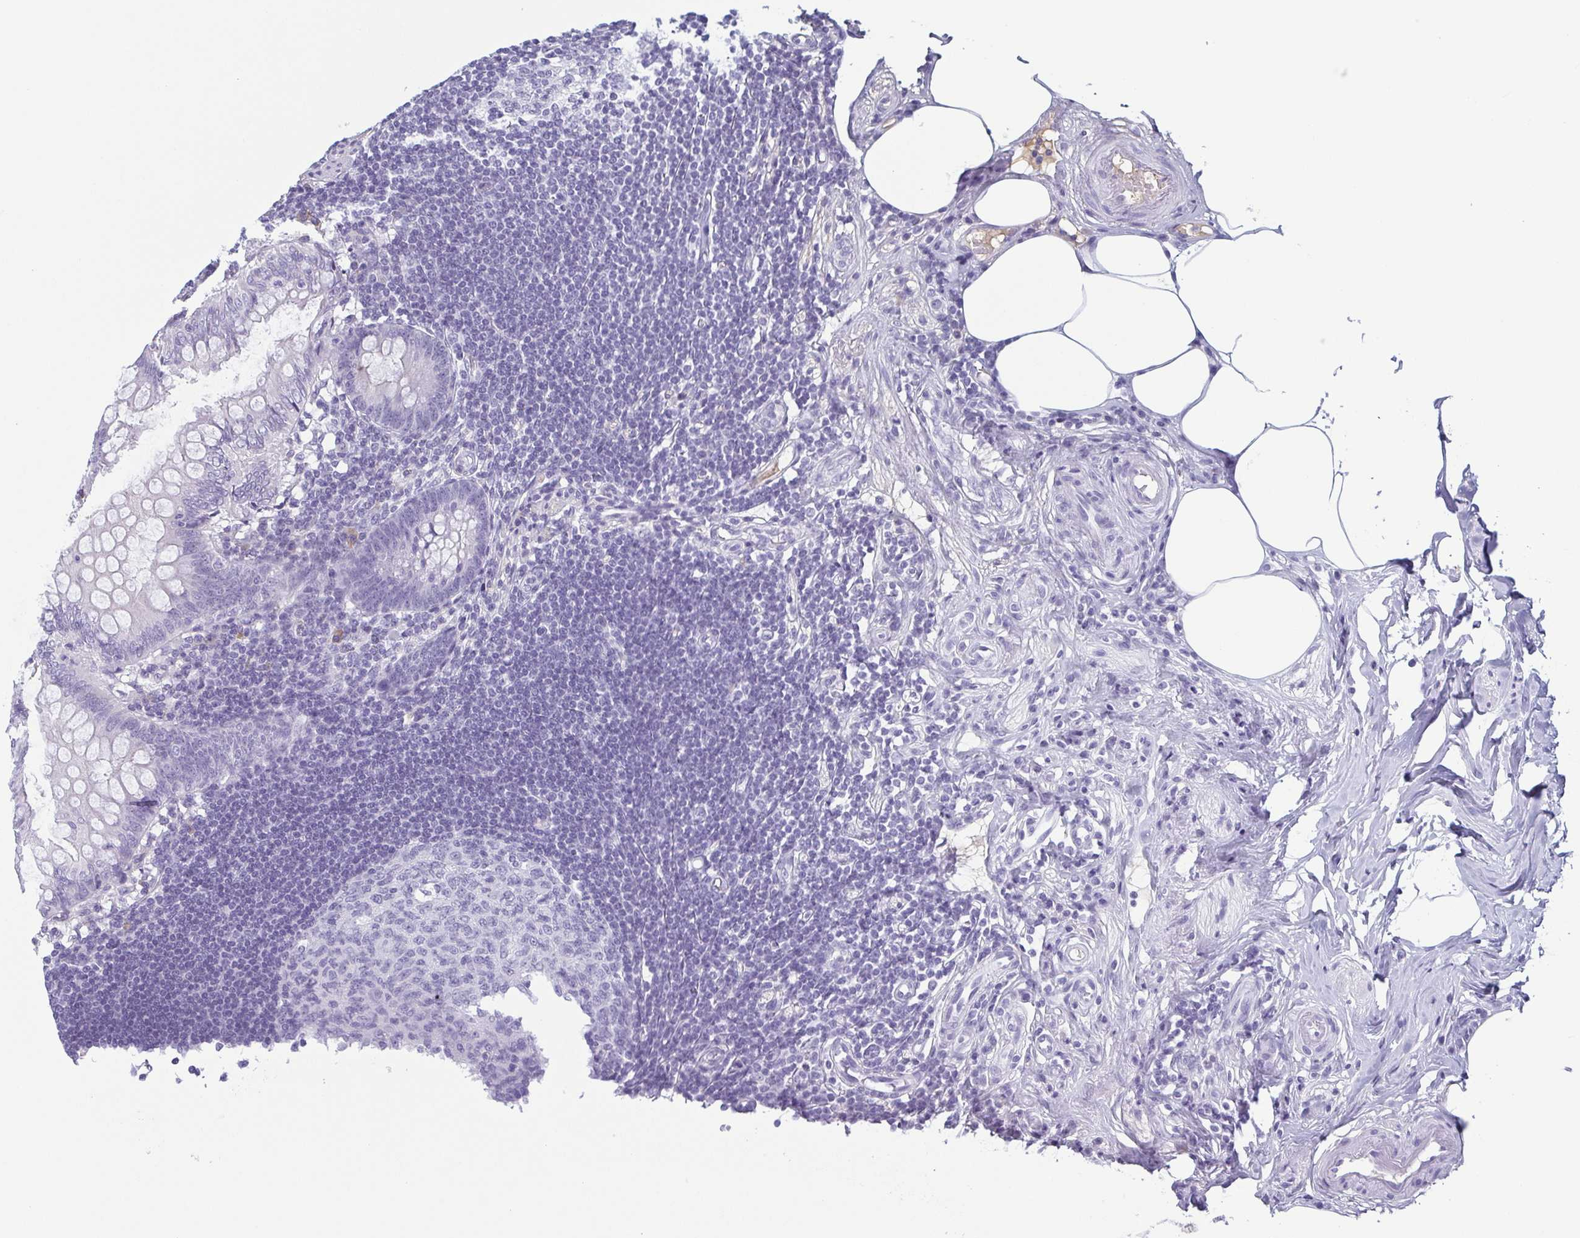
{"staining": {"intensity": "negative", "quantity": "none", "location": "none"}, "tissue": "appendix", "cell_type": "Glandular cells", "image_type": "normal", "snomed": [{"axis": "morphology", "description": "Normal tissue, NOS"}, {"axis": "topography", "description": "Appendix"}], "caption": "This is a histopathology image of immunohistochemistry staining of unremarkable appendix, which shows no expression in glandular cells.", "gene": "ECM1", "patient": {"sex": "female", "age": 57}}